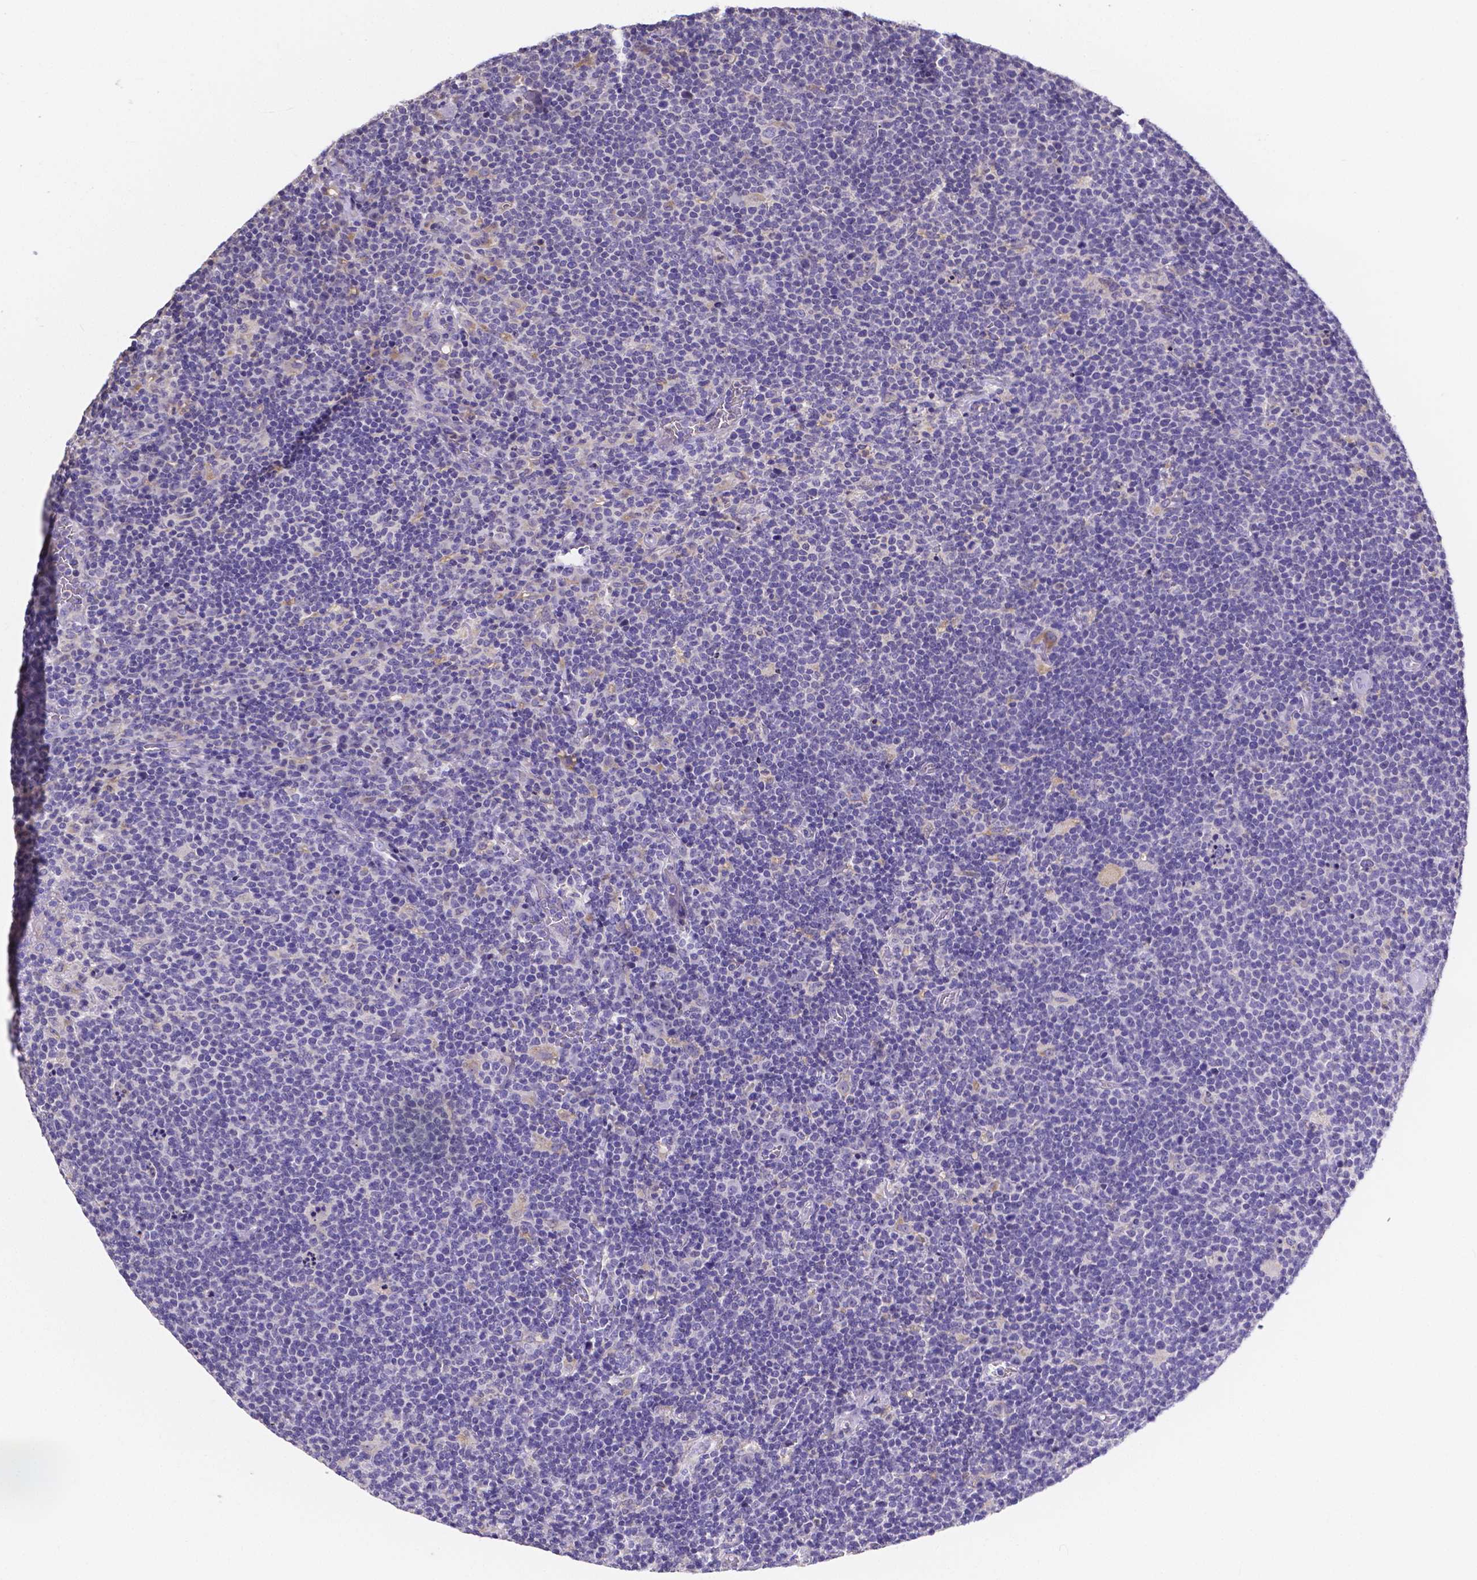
{"staining": {"intensity": "negative", "quantity": "none", "location": "none"}, "tissue": "lymphoma", "cell_type": "Tumor cells", "image_type": "cancer", "snomed": [{"axis": "morphology", "description": "Malignant lymphoma, non-Hodgkin's type, High grade"}, {"axis": "topography", "description": "Lymph node"}], "caption": "The photomicrograph displays no staining of tumor cells in malignant lymphoma, non-Hodgkin's type (high-grade).", "gene": "ATP6V1D", "patient": {"sex": "male", "age": 61}}